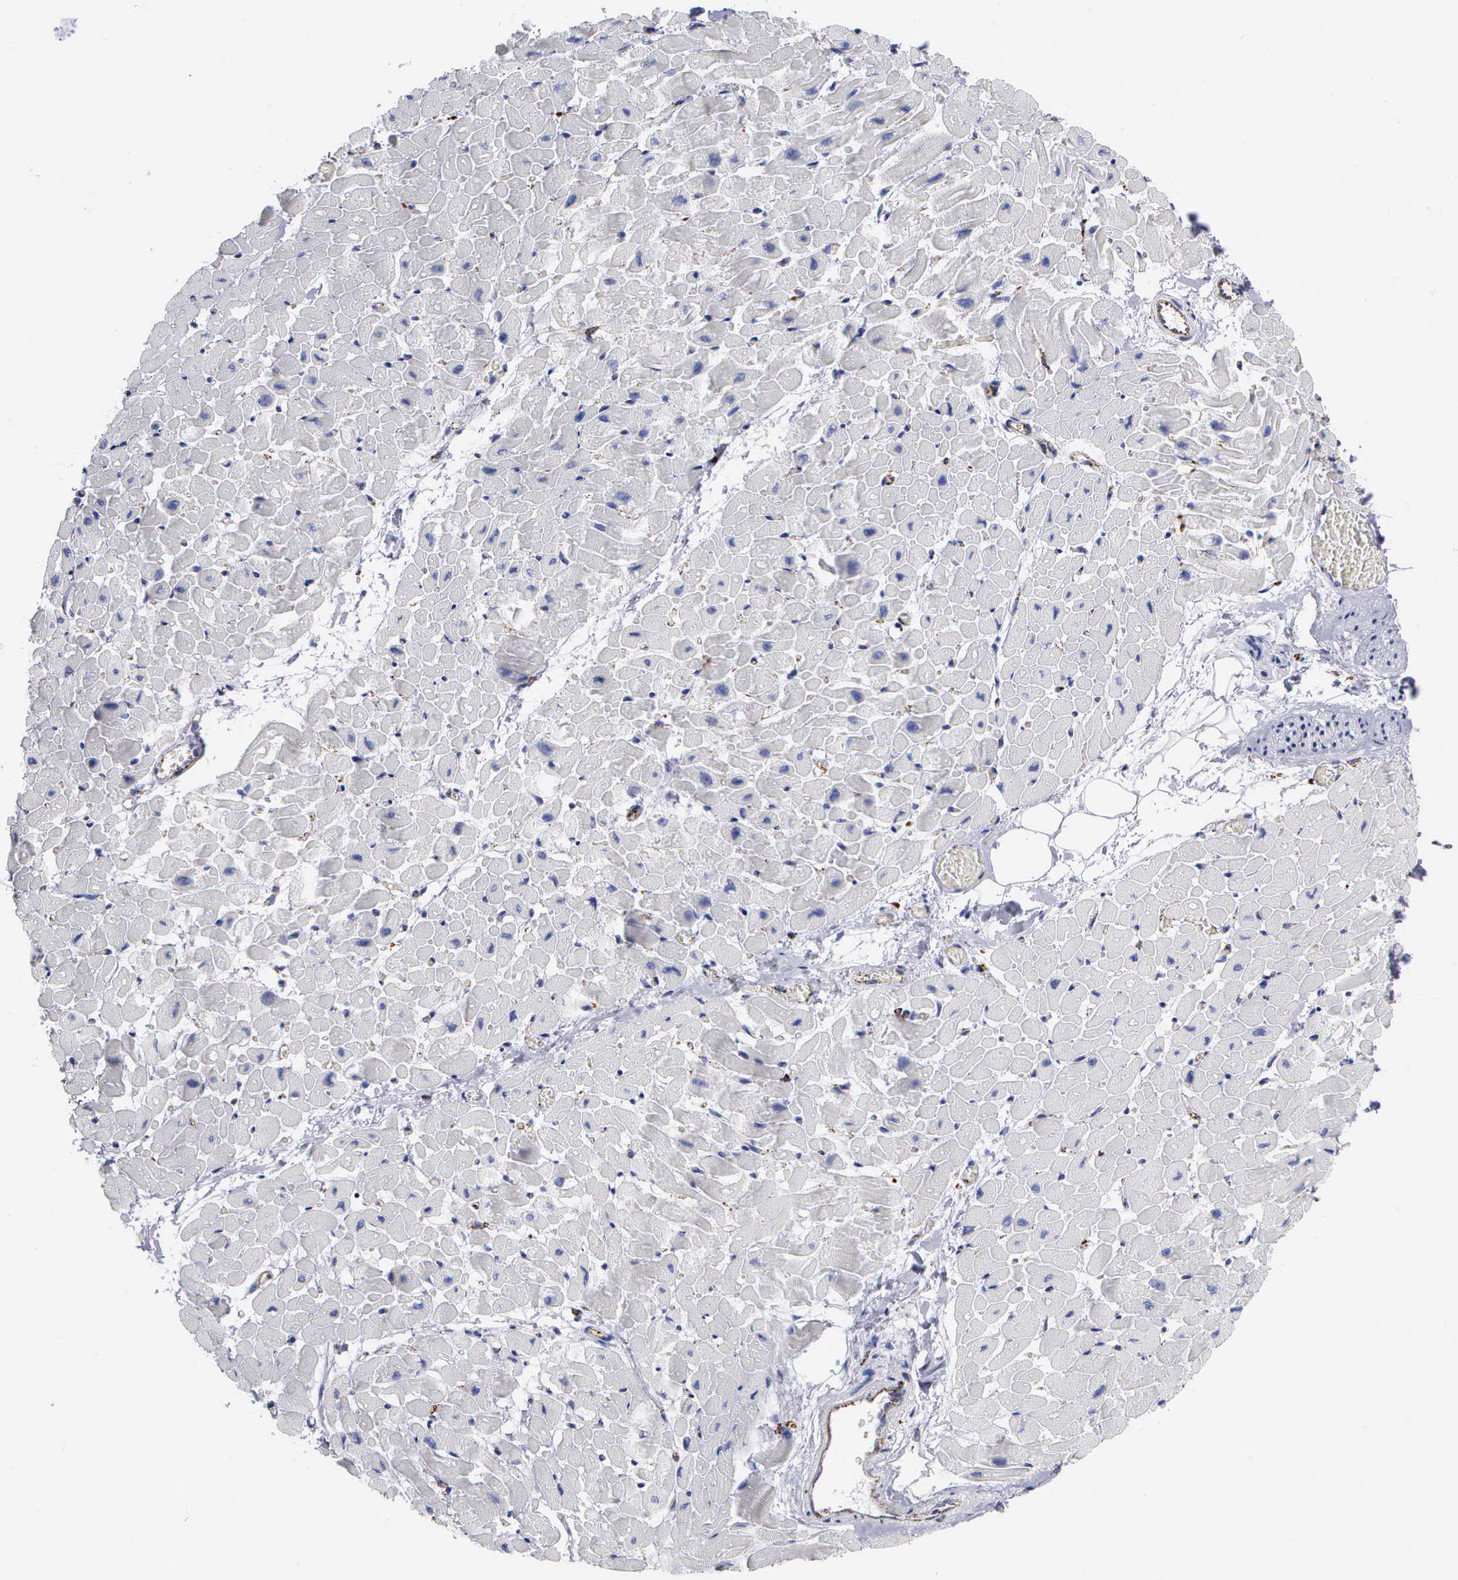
{"staining": {"intensity": "negative", "quantity": "none", "location": "none"}, "tissue": "heart muscle", "cell_type": "Cardiomyocytes", "image_type": "normal", "snomed": [{"axis": "morphology", "description": "Normal tissue, NOS"}, {"axis": "topography", "description": "Heart"}], "caption": "Human heart muscle stained for a protein using immunohistochemistry displays no expression in cardiomyocytes.", "gene": "CTSH", "patient": {"sex": "male", "age": 45}}